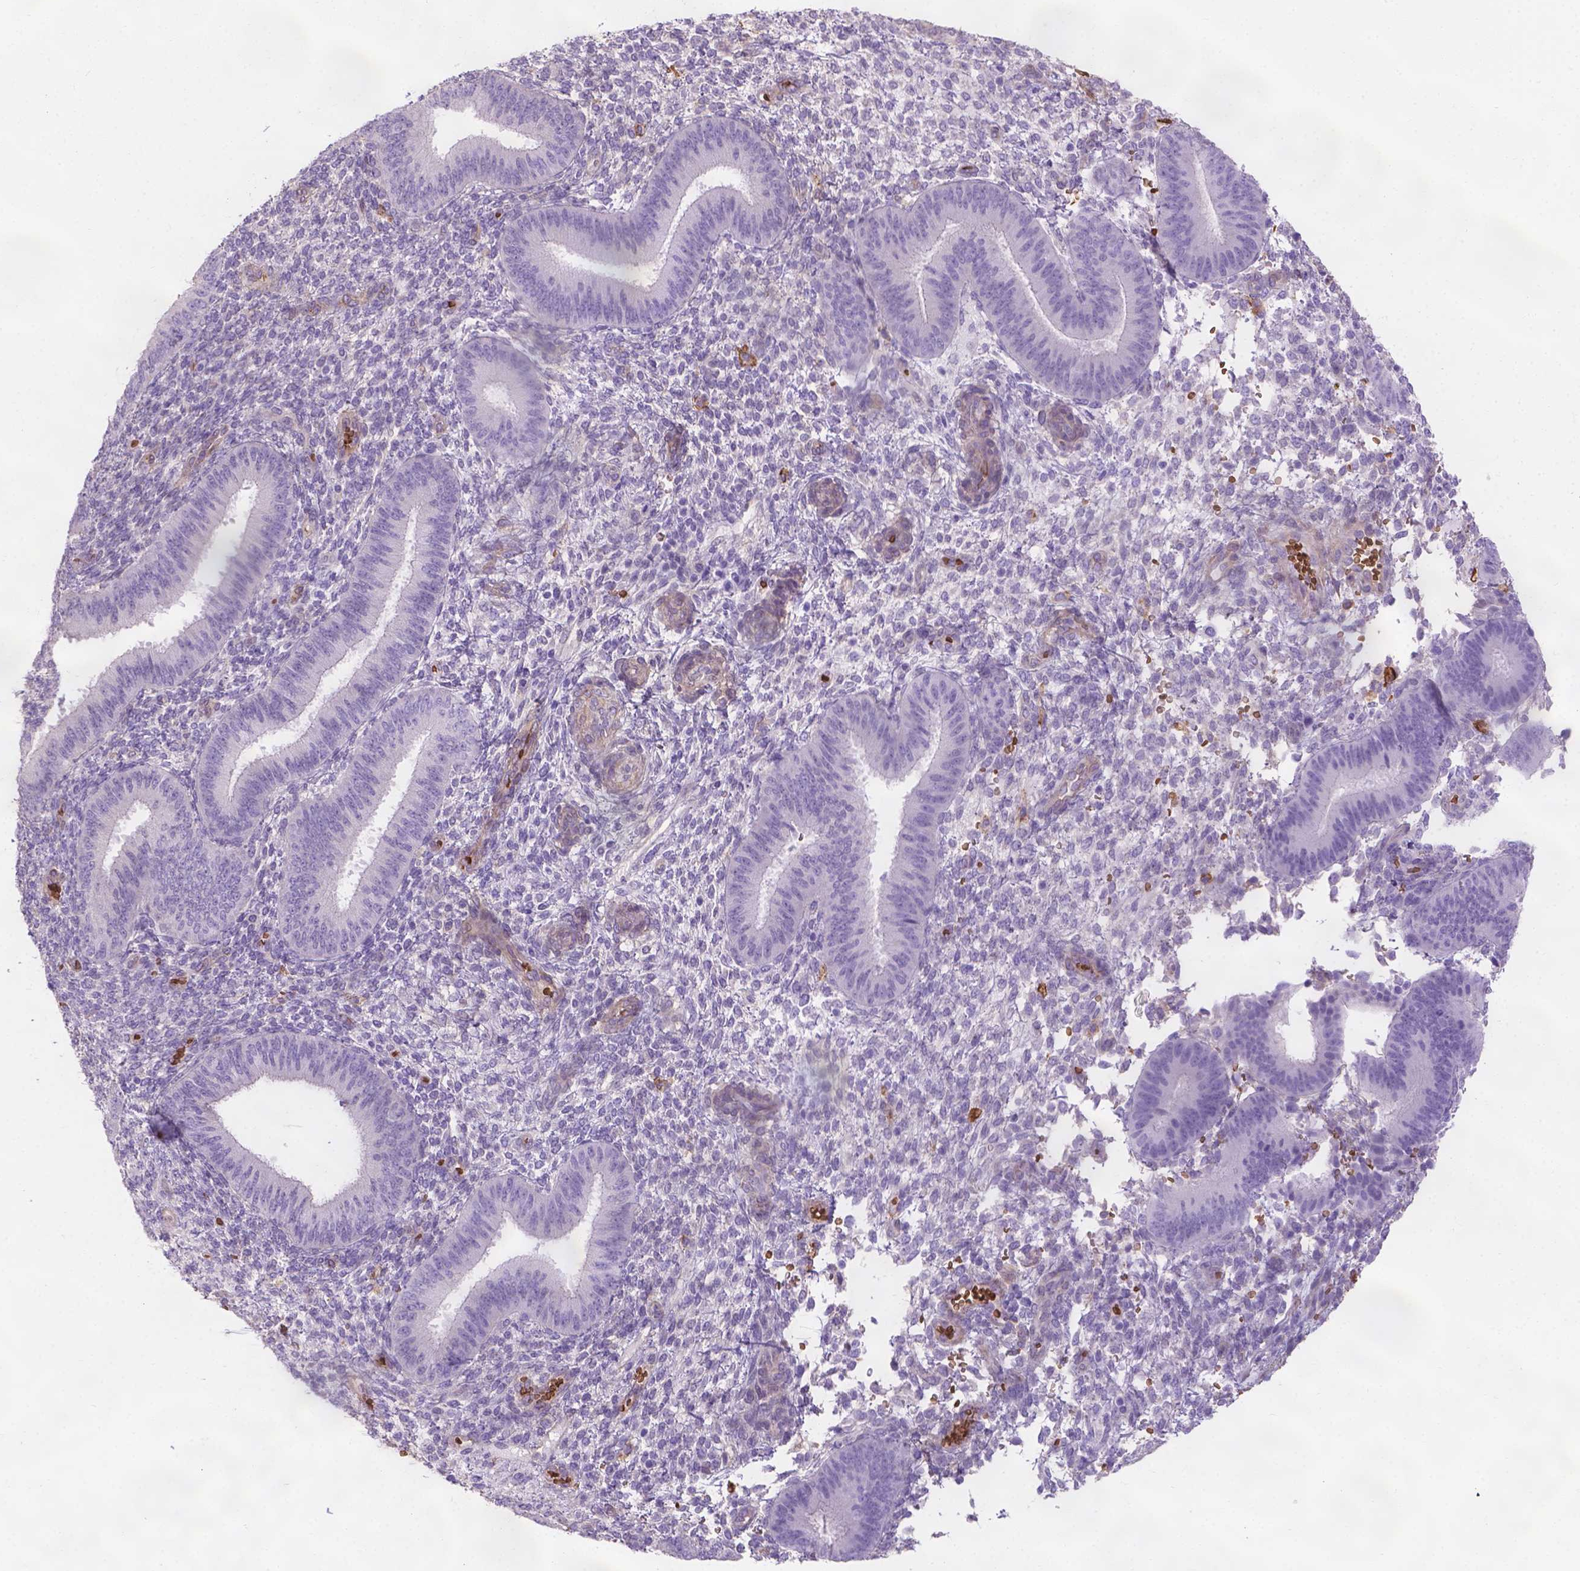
{"staining": {"intensity": "negative", "quantity": "none", "location": "none"}, "tissue": "endometrium", "cell_type": "Cells in endometrial stroma", "image_type": "normal", "snomed": [{"axis": "morphology", "description": "Normal tissue, NOS"}, {"axis": "topography", "description": "Endometrium"}], "caption": "DAB (3,3'-diaminobenzidine) immunohistochemical staining of unremarkable human endometrium shows no significant expression in cells in endometrial stroma.", "gene": "SLC40A1", "patient": {"sex": "female", "age": 39}}